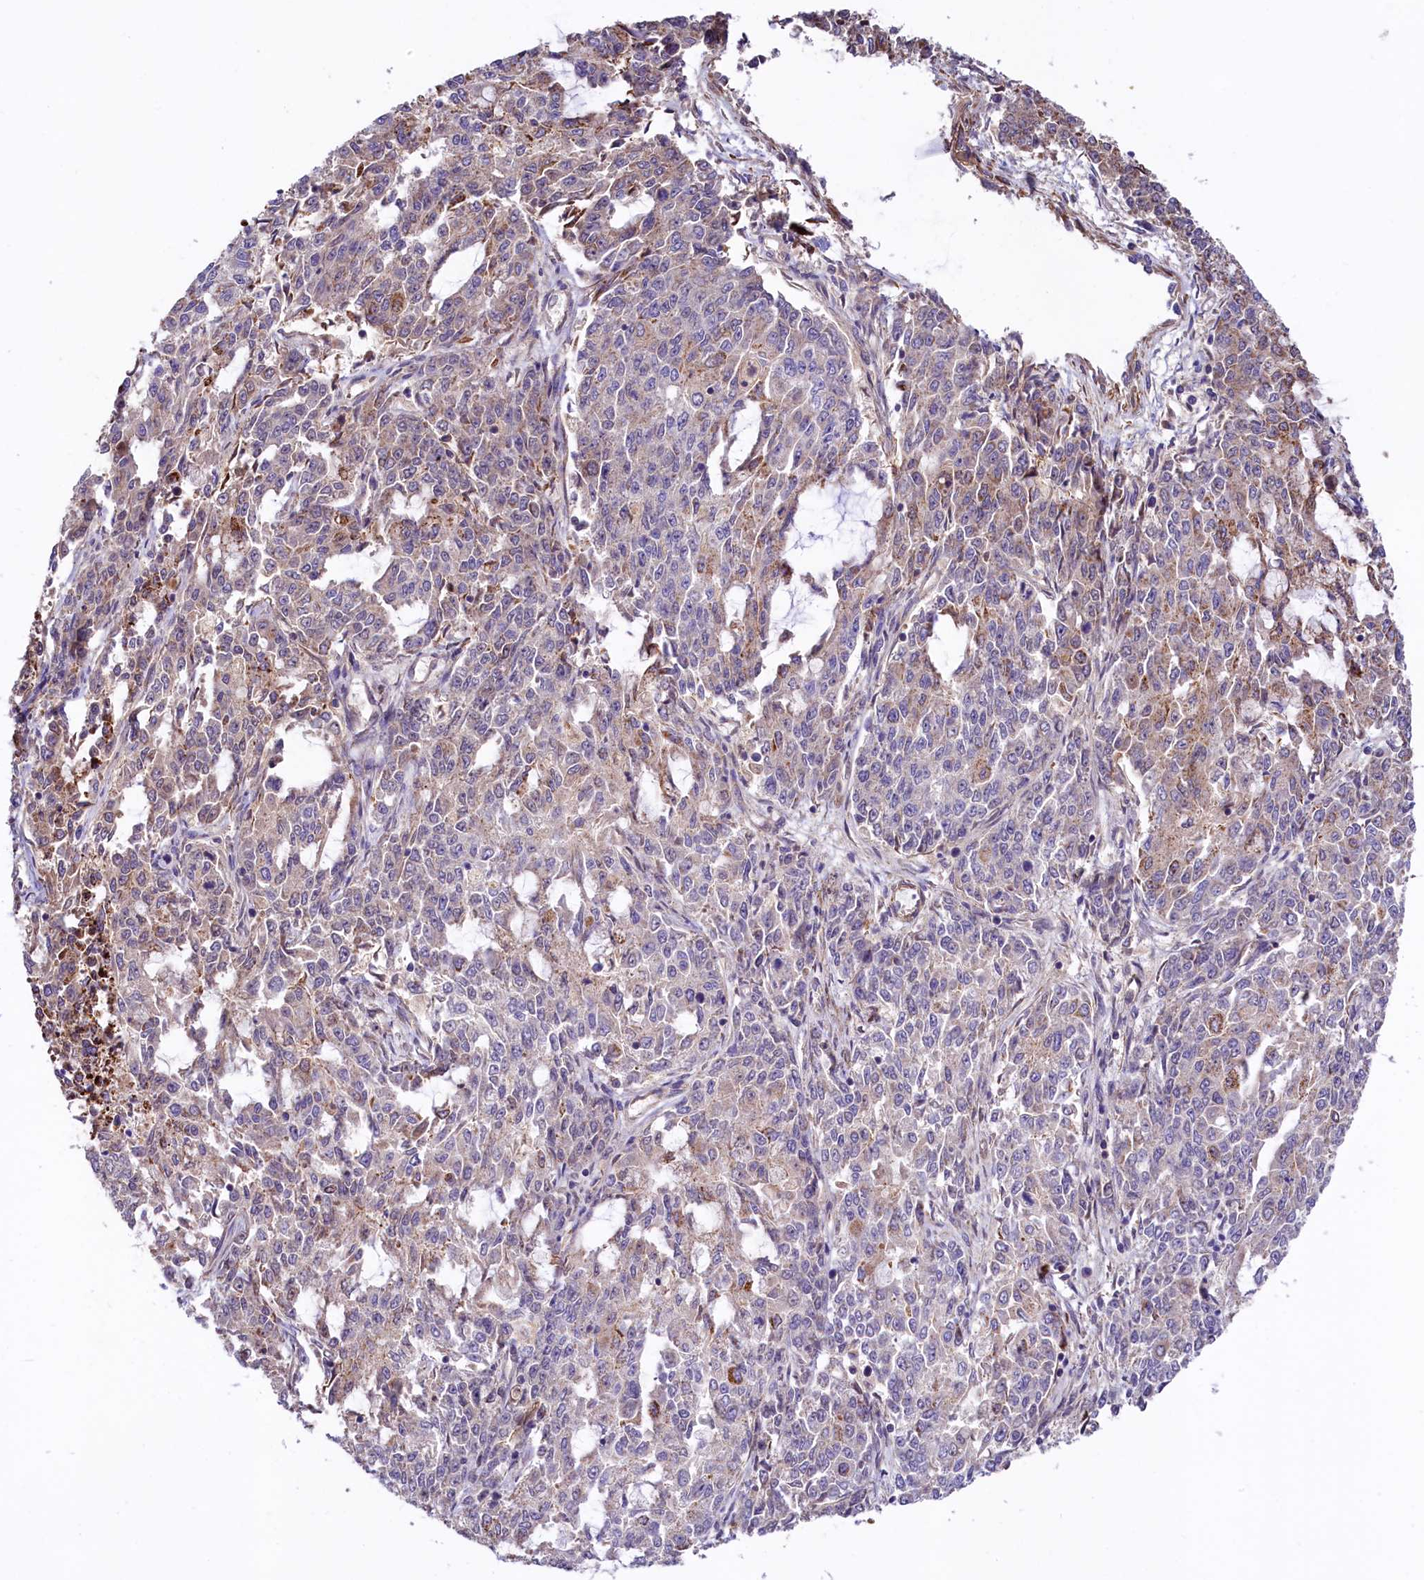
{"staining": {"intensity": "negative", "quantity": "none", "location": "none"}, "tissue": "endometrial cancer", "cell_type": "Tumor cells", "image_type": "cancer", "snomed": [{"axis": "morphology", "description": "Adenocarcinoma, NOS"}, {"axis": "topography", "description": "Endometrium"}], "caption": "This histopathology image is of endometrial adenocarcinoma stained with immunohistochemistry (IHC) to label a protein in brown with the nuclei are counter-stained blue. There is no expression in tumor cells.", "gene": "CIAO3", "patient": {"sex": "female", "age": 50}}